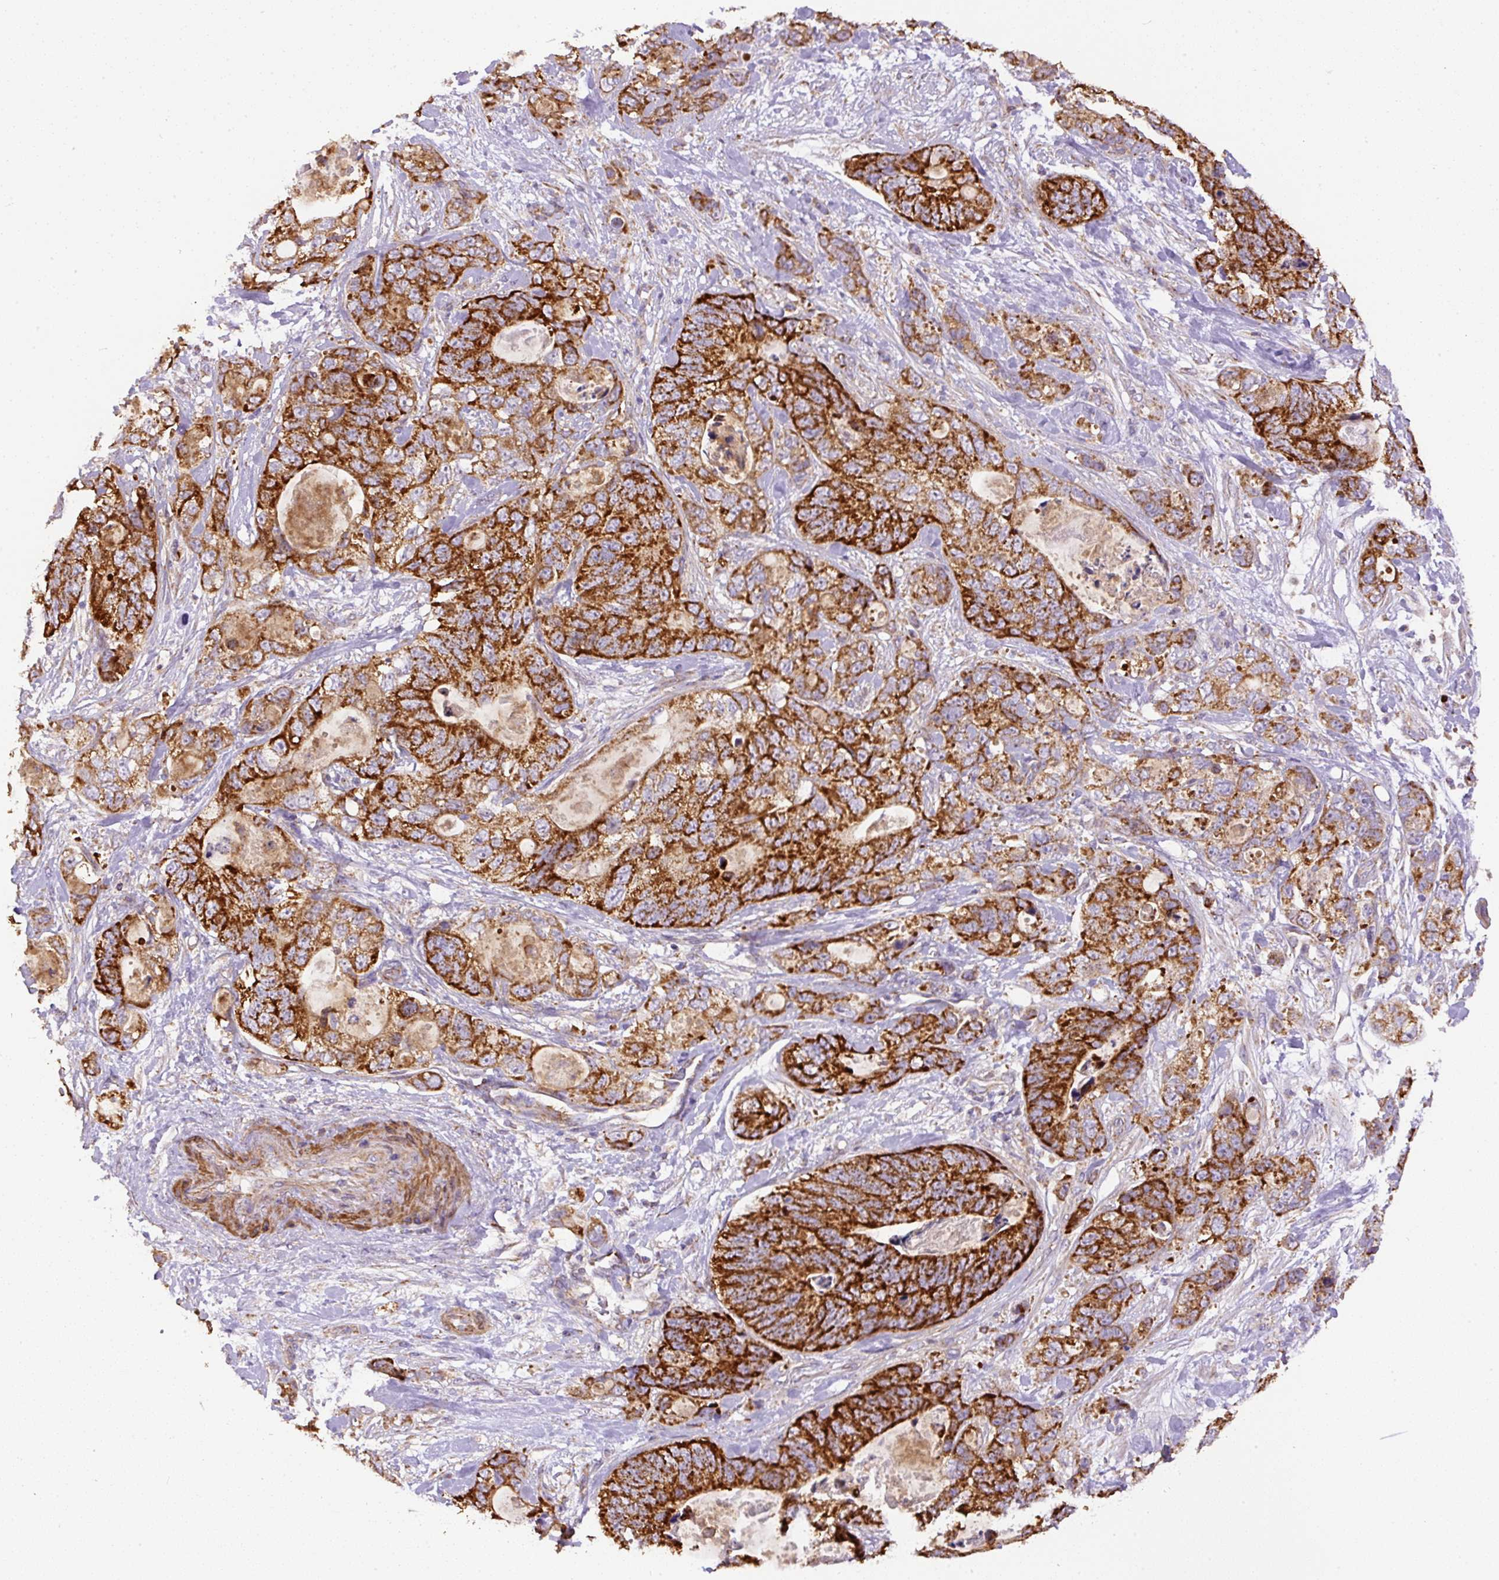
{"staining": {"intensity": "strong", "quantity": ">75%", "location": "cytoplasmic/membranous"}, "tissue": "stomach cancer", "cell_type": "Tumor cells", "image_type": "cancer", "snomed": [{"axis": "morphology", "description": "Normal tissue, NOS"}, {"axis": "morphology", "description": "Adenocarcinoma, NOS"}, {"axis": "topography", "description": "Stomach"}], "caption": "This histopathology image reveals adenocarcinoma (stomach) stained with immunohistochemistry to label a protein in brown. The cytoplasmic/membranous of tumor cells show strong positivity for the protein. Nuclei are counter-stained blue.", "gene": "NDUFAF2", "patient": {"sex": "female", "age": 89}}